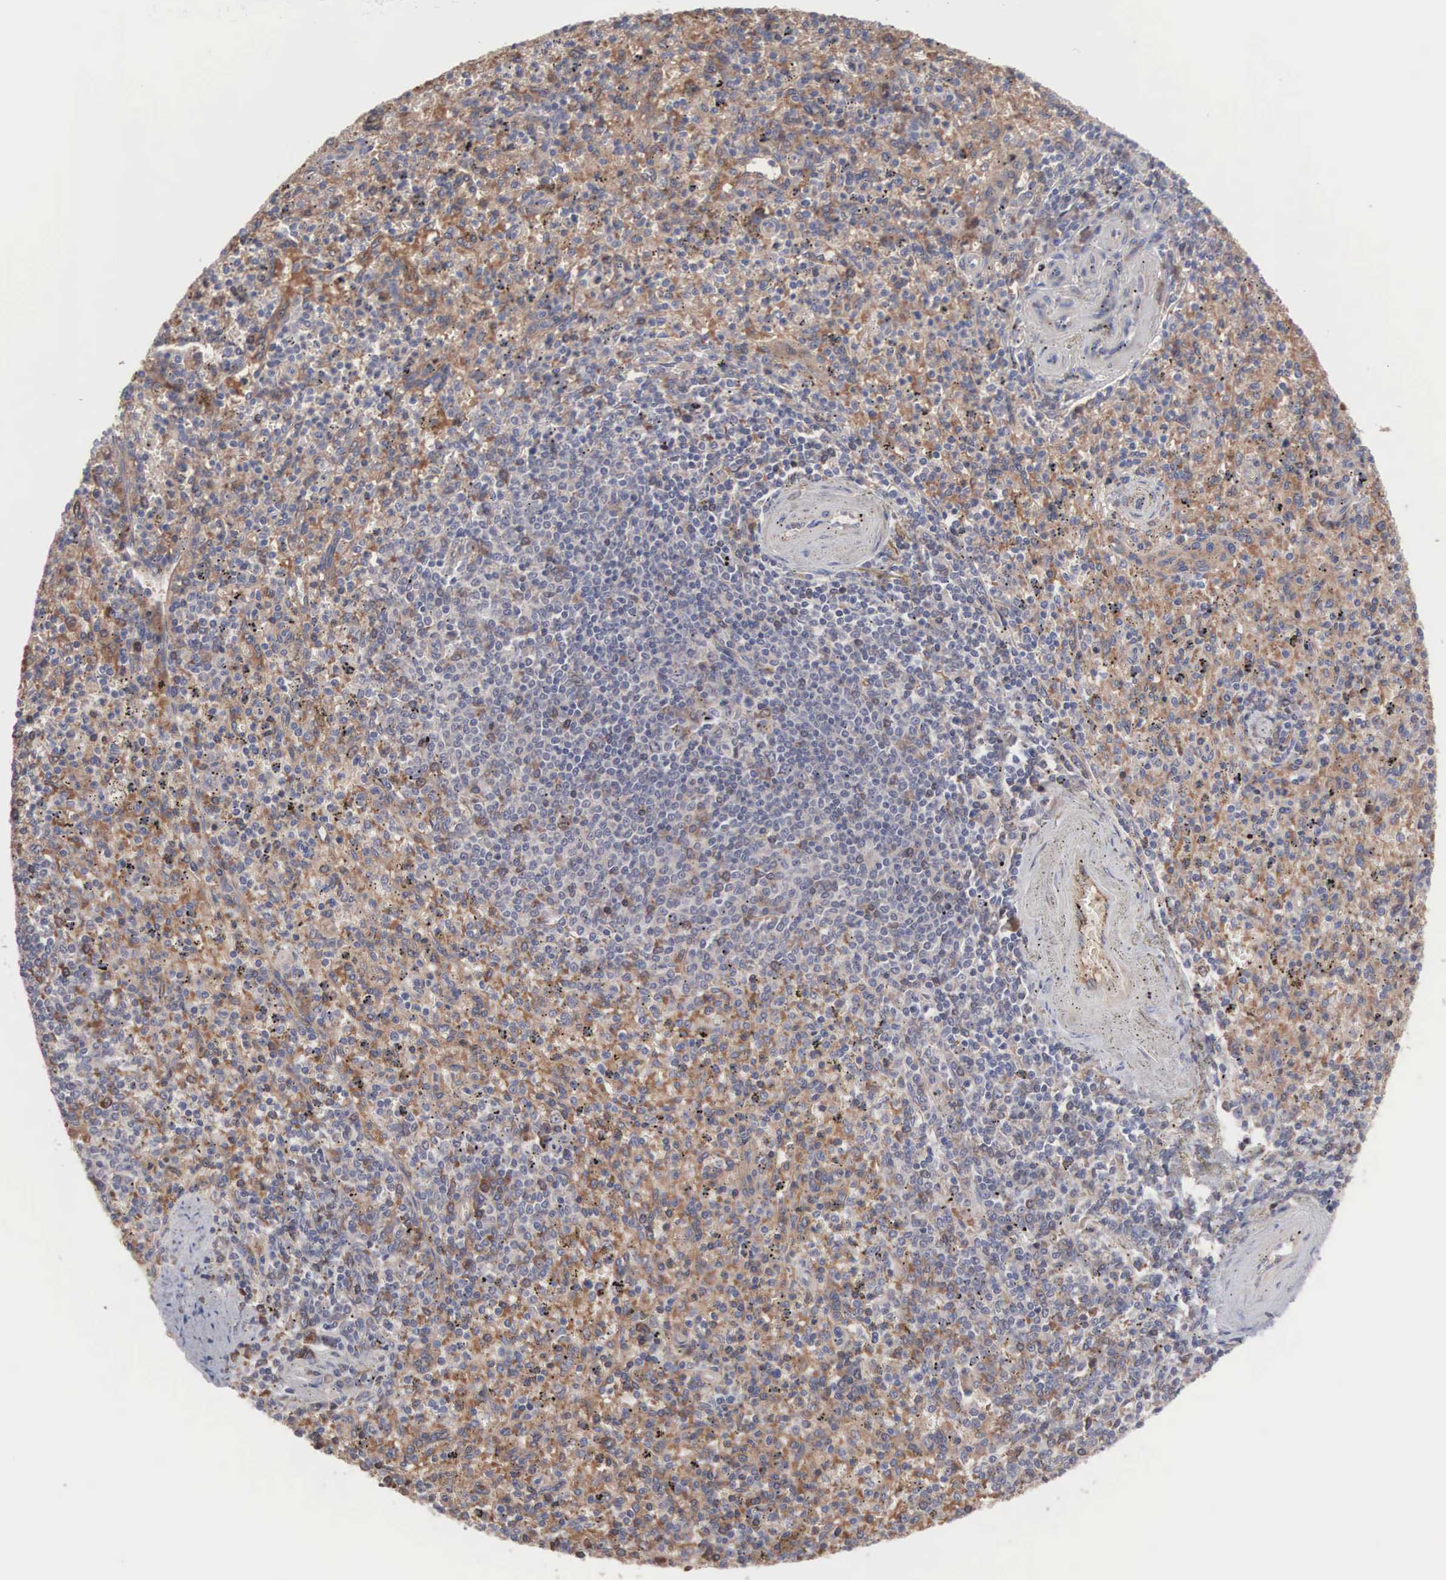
{"staining": {"intensity": "weak", "quantity": "25%-75%", "location": "cytoplasmic/membranous"}, "tissue": "spleen", "cell_type": "Cells in red pulp", "image_type": "normal", "snomed": [{"axis": "morphology", "description": "Normal tissue, NOS"}, {"axis": "topography", "description": "Spleen"}], "caption": "A brown stain shows weak cytoplasmic/membranous staining of a protein in cells in red pulp of unremarkable spleen. (Stains: DAB (3,3'-diaminobenzidine) in brown, nuclei in blue, Microscopy: brightfield microscopy at high magnification).", "gene": "INF2", "patient": {"sex": "male", "age": 72}}